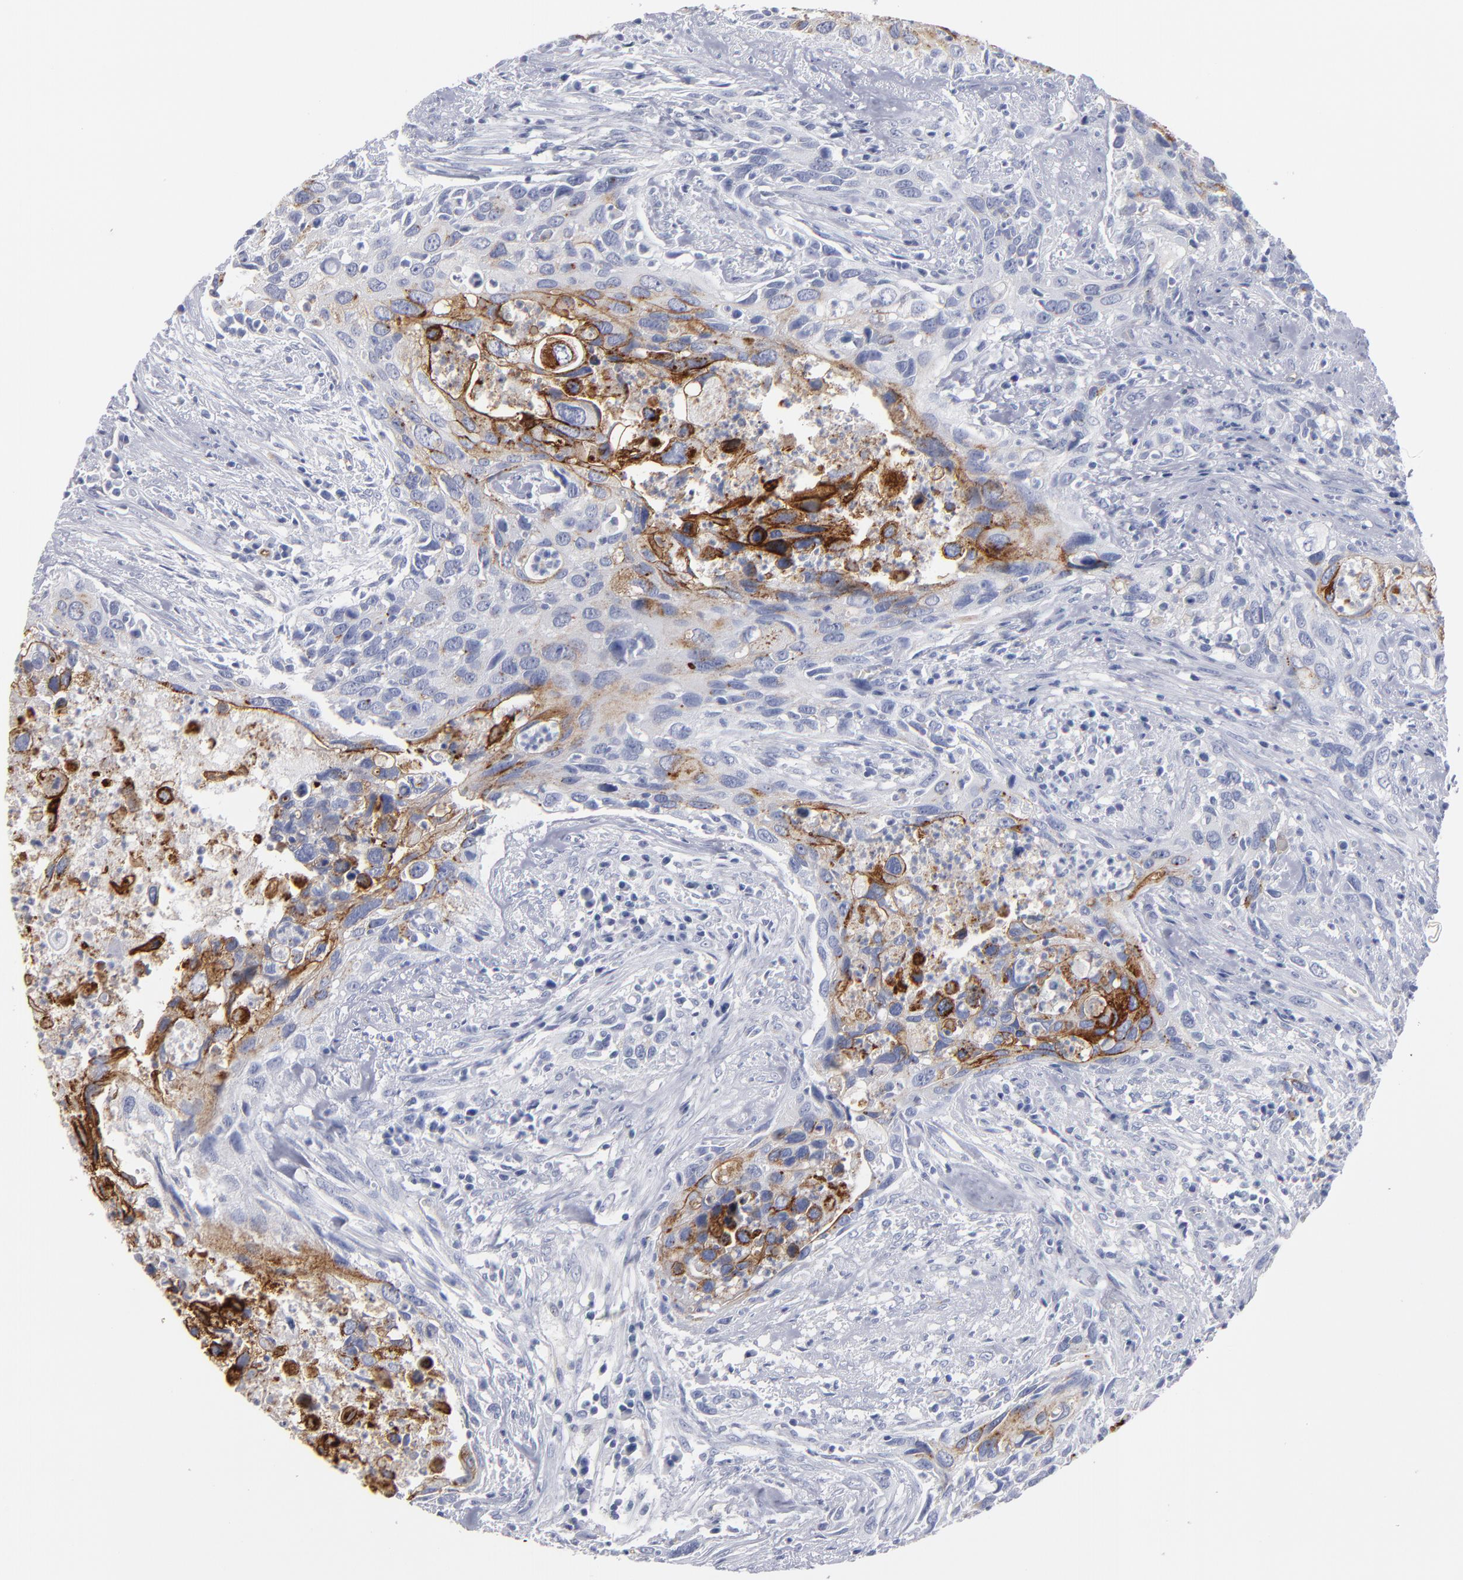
{"staining": {"intensity": "moderate", "quantity": "<25%", "location": "cytoplasmic/membranous"}, "tissue": "urothelial cancer", "cell_type": "Tumor cells", "image_type": "cancer", "snomed": [{"axis": "morphology", "description": "Urothelial carcinoma, High grade"}, {"axis": "topography", "description": "Urinary bladder"}], "caption": "Immunohistochemistry staining of high-grade urothelial carcinoma, which shows low levels of moderate cytoplasmic/membranous expression in about <25% of tumor cells indicating moderate cytoplasmic/membranous protein positivity. The staining was performed using DAB (brown) for protein detection and nuclei were counterstained in hematoxylin (blue).", "gene": "TM4SF1", "patient": {"sex": "male", "age": 71}}